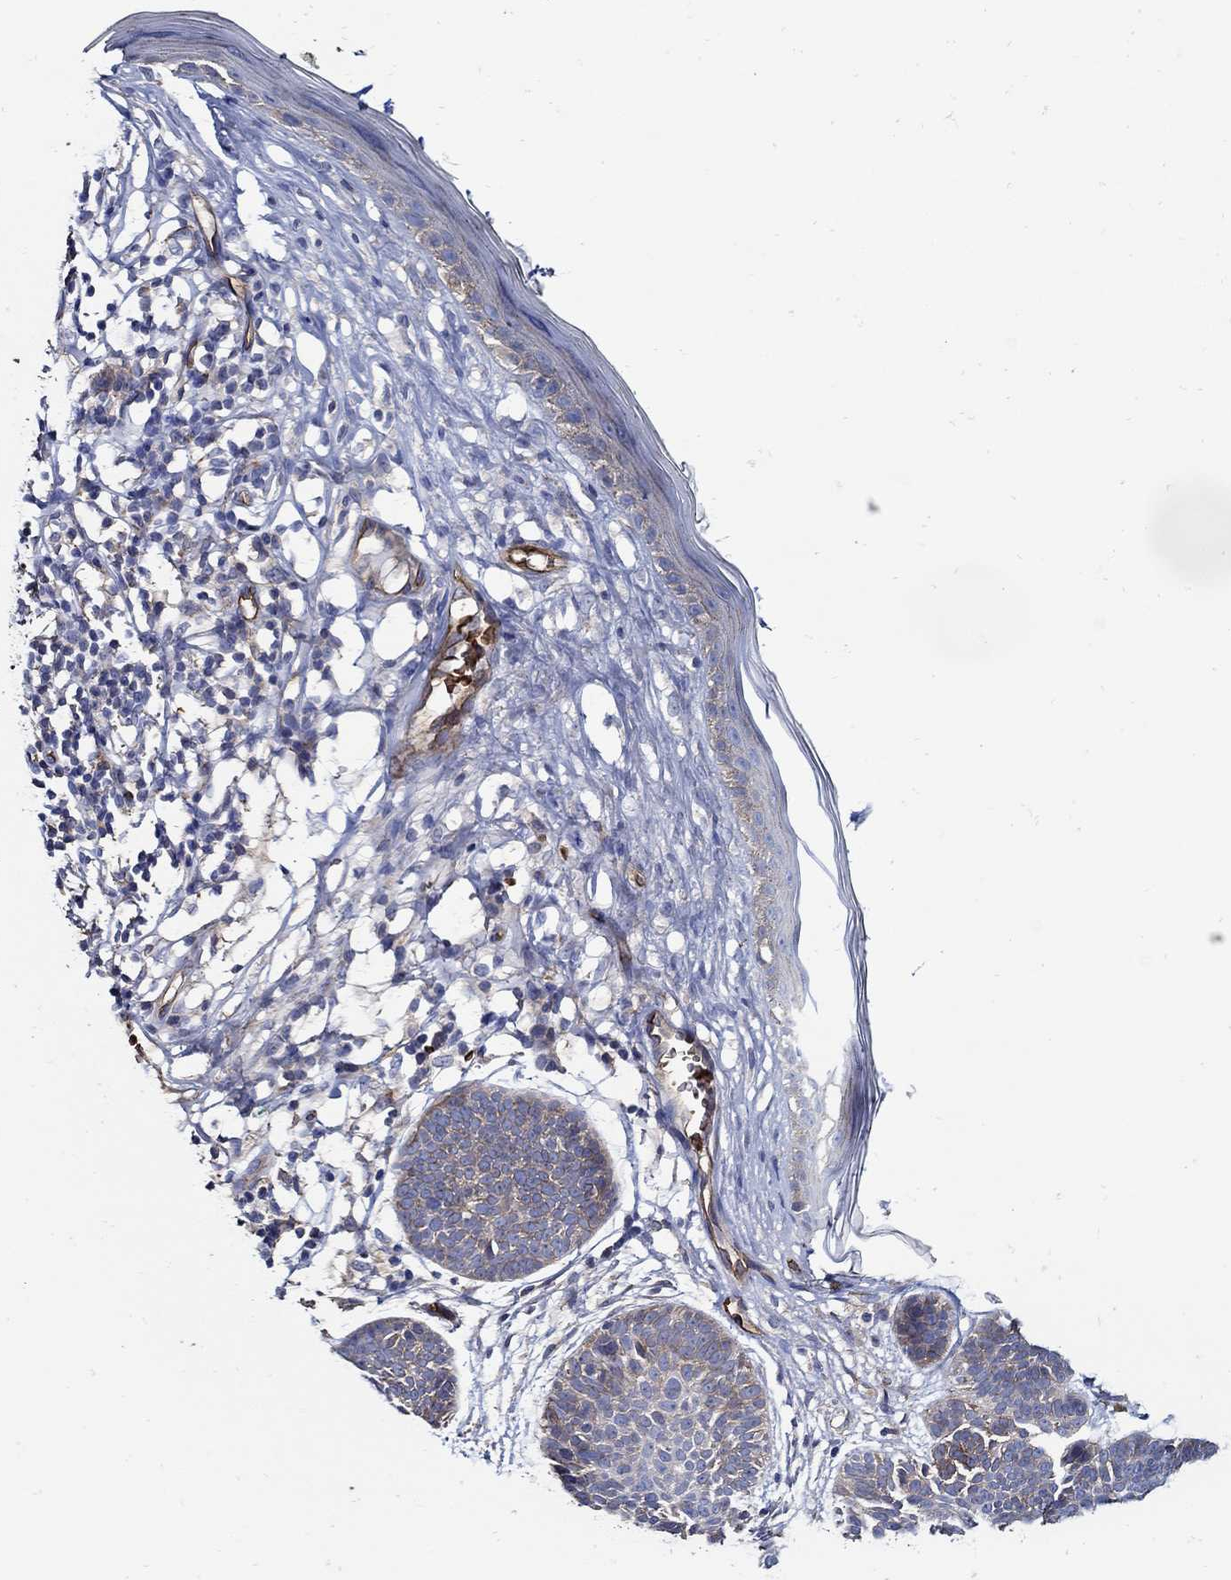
{"staining": {"intensity": "negative", "quantity": "none", "location": "none"}, "tissue": "skin cancer", "cell_type": "Tumor cells", "image_type": "cancer", "snomed": [{"axis": "morphology", "description": "Basal cell carcinoma"}, {"axis": "topography", "description": "Skin"}], "caption": "Tumor cells show no significant staining in skin cancer (basal cell carcinoma). (Immunohistochemistry (ihc), brightfield microscopy, high magnification).", "gene": "APBB3", "patient": {"sex": "male", "age": 85}}